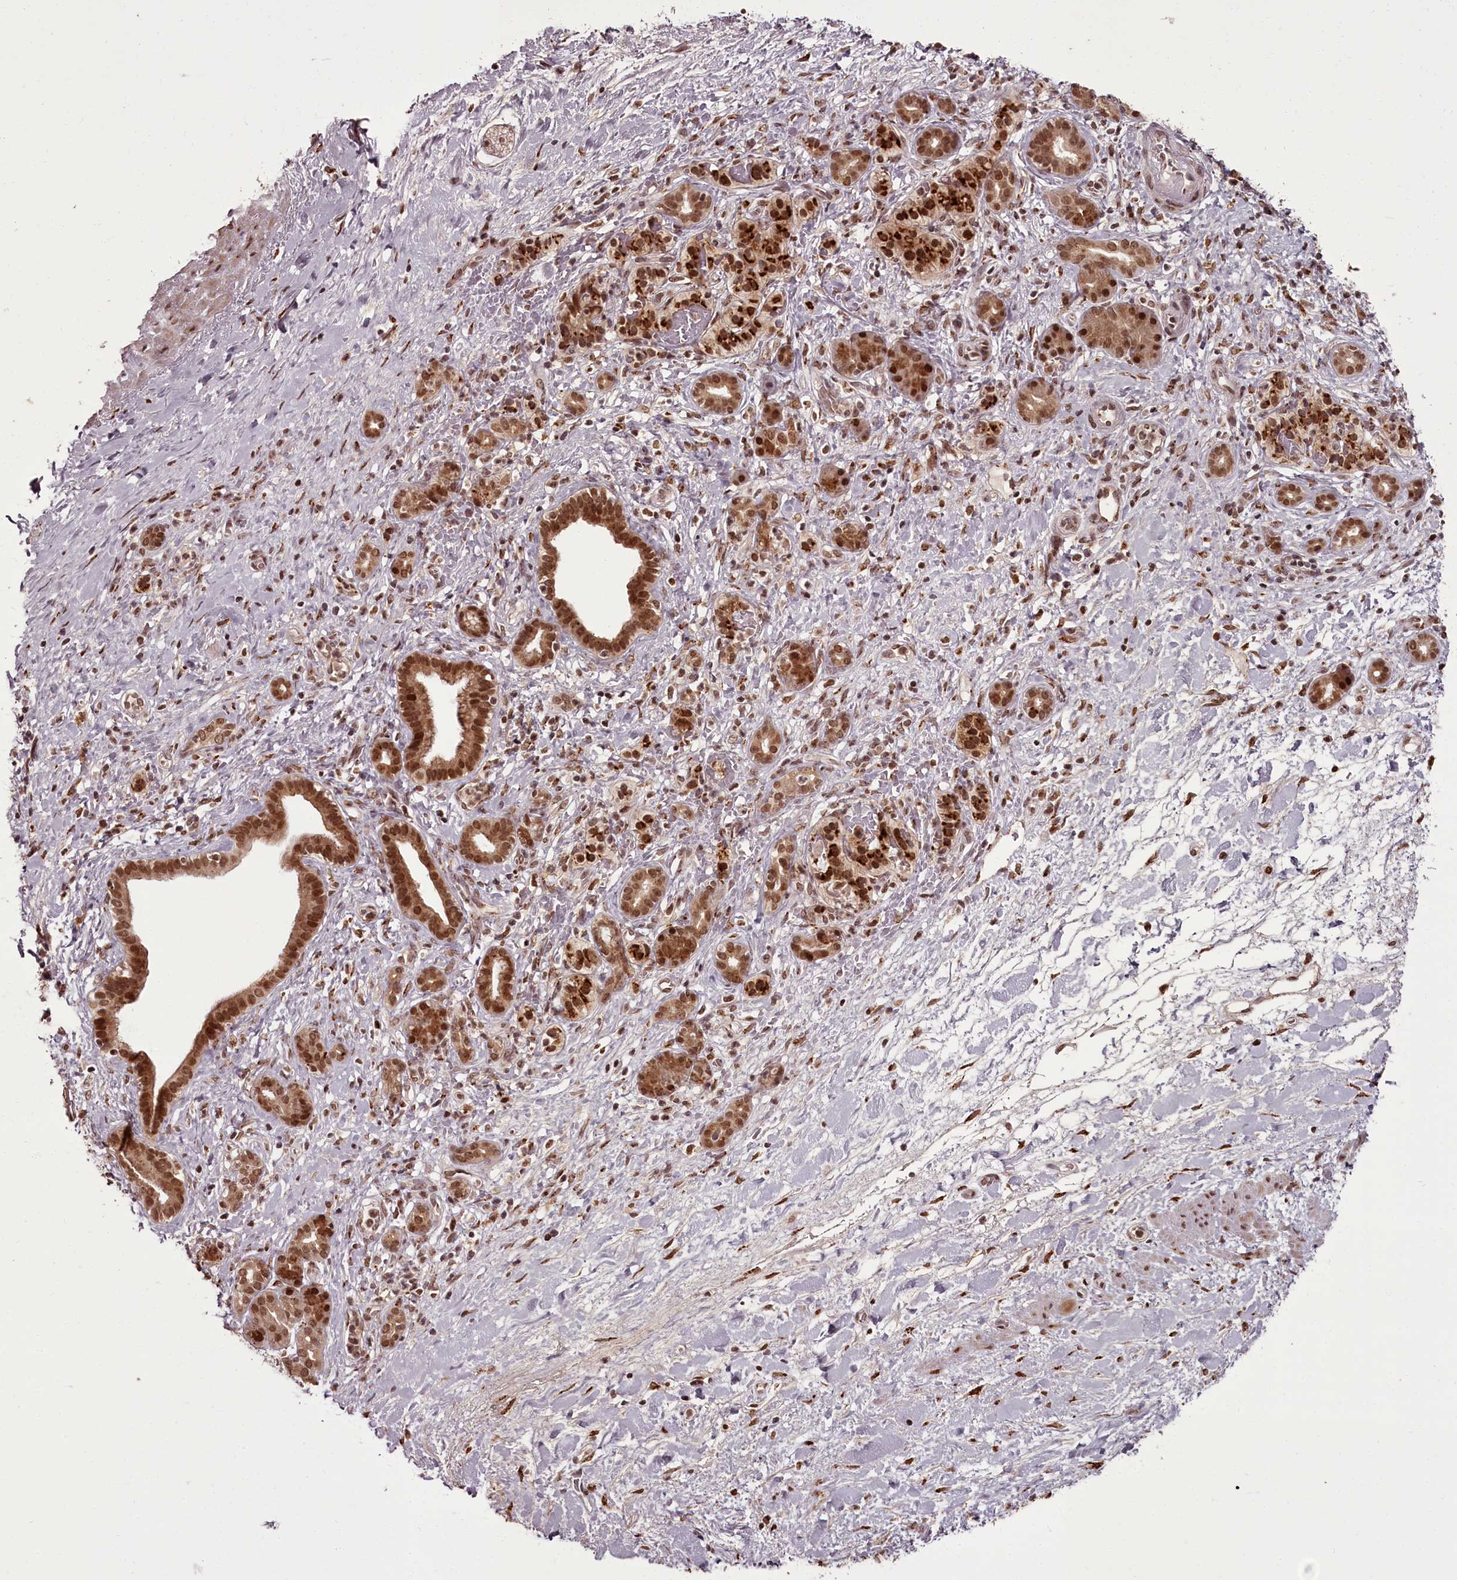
{"staining": {"intensity": "strong", "quantity": ">75%", "location": "cytoplasmic/membranous,nuclear"}, "tissue": "pancreatic cancer", "cell_type": "Tumor cells", "image_type": "cancer", "snomed": [{"axis": "morphology", "description": "Normal tissue, NOS"}, {"axis": "morphology", "description": "Adenocarcinoma, NOS"}, {"axis": "topography", "description": "Pancreas"}, {"axis": "topography", "description": "Peripheral nerve tissue"}], "caption": "Immunohistochemical staining of human pancreatic cancer shows strong cytoplasmic/membranous and nuclear protein positivity in about >75% of tumor cells. Using DAB (3,3'-diaminobenzidine) (brown) and hematoxylin (blue) stains, captured at high magnification using brightfield microscopy.", "gene": "CEP83", "patient": {"sex": "female", "age": 77}}